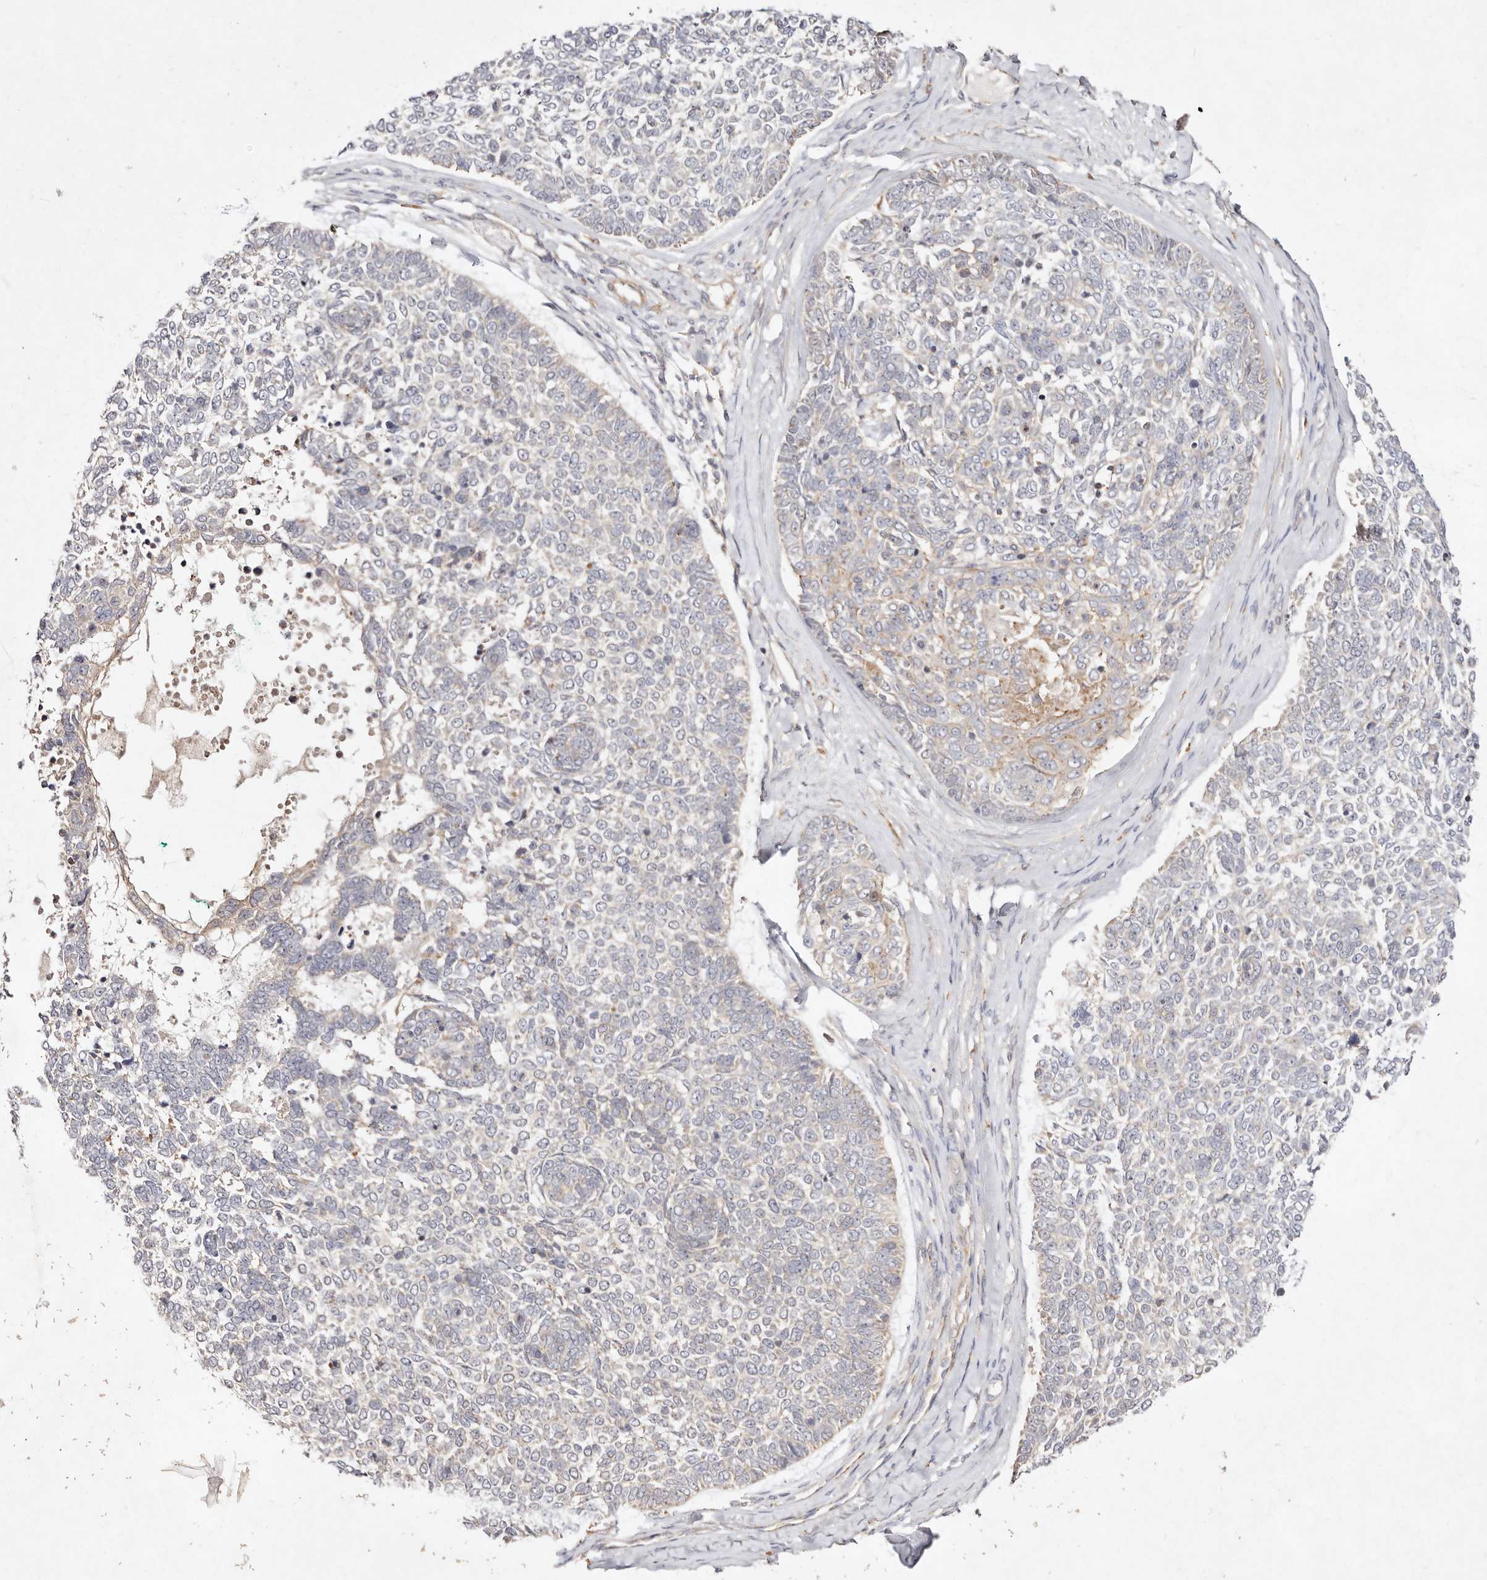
{"staining": {"intensity": "weak", "quantity": "<25%", "location": "cytoplasmic/membranous"}, "tissue": "skin cancer", "cell_type": "Tumor cells", "image_type": "cancer", "snomed": [{"axis": "morphology", "description": "Basal cell carcinoma"}, {"axis": "topography", "description": "Skin"}], "caption": "The immunohistochemistry (IHC) photomicrograph has no significant expression in tumor cells of skin cancer tissue.", "gene": "MTMR11", "patient": {"sex": "female", "age": 81}}